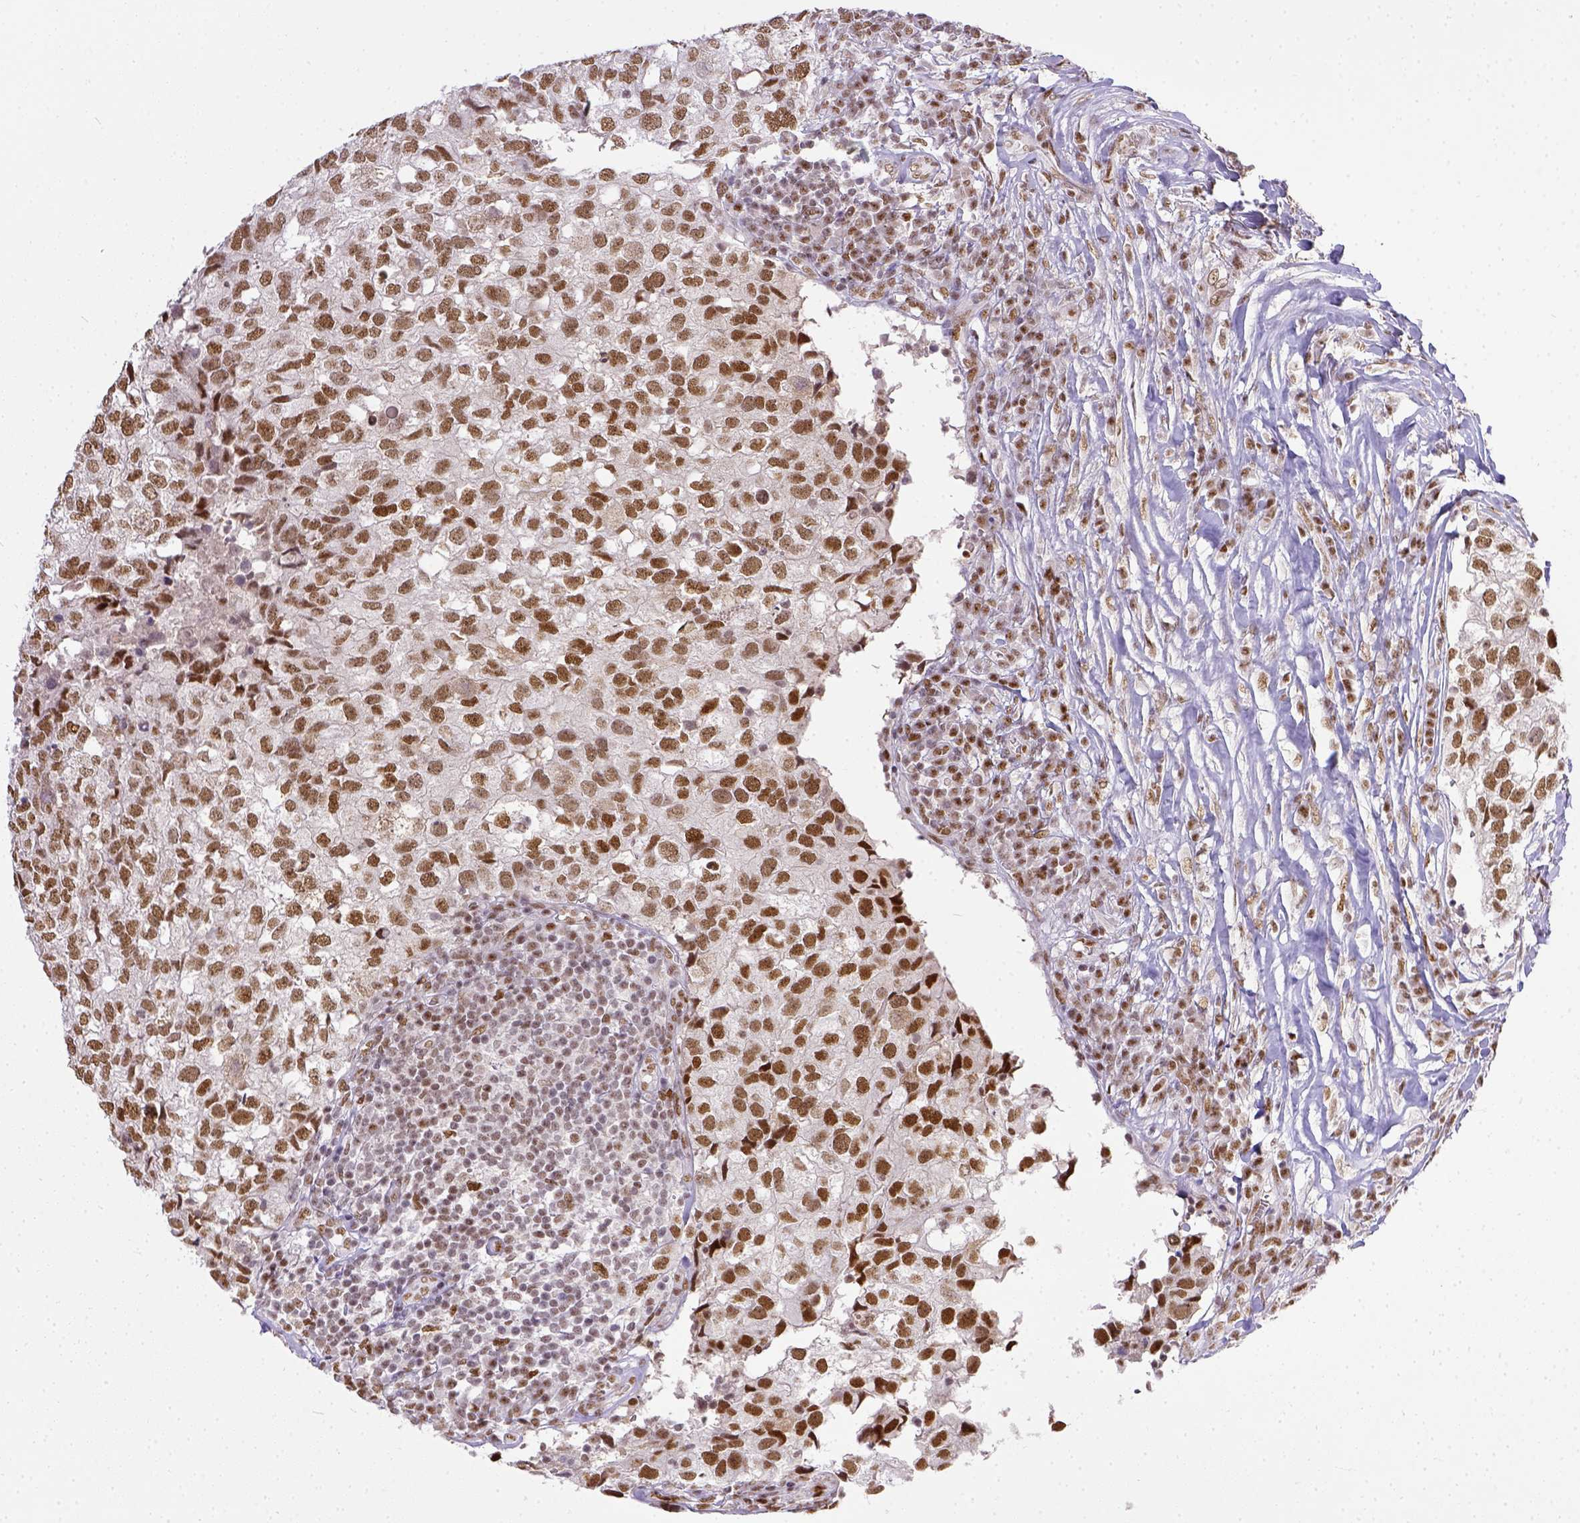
{"staining": {"intensity": "moderate", "quantity": ">75%", "location": "nuclear"}, "tissue": "breast cancer", "cell_type": "Tumor cells", "image_type": "cancer", "snomed": [{"axis": "morphology", "description": "Duct carcinoma"}, {"axis": "topography", "description": "Breast"}], "caption": "This is an image of immunohistochemistry staining of infiltrating ductal carcinoma (breast), which shows moderate staining in the nuclear of tumor cells.", "gene": "ERCC1", "patient": {"sex": "female", "age": 30}}